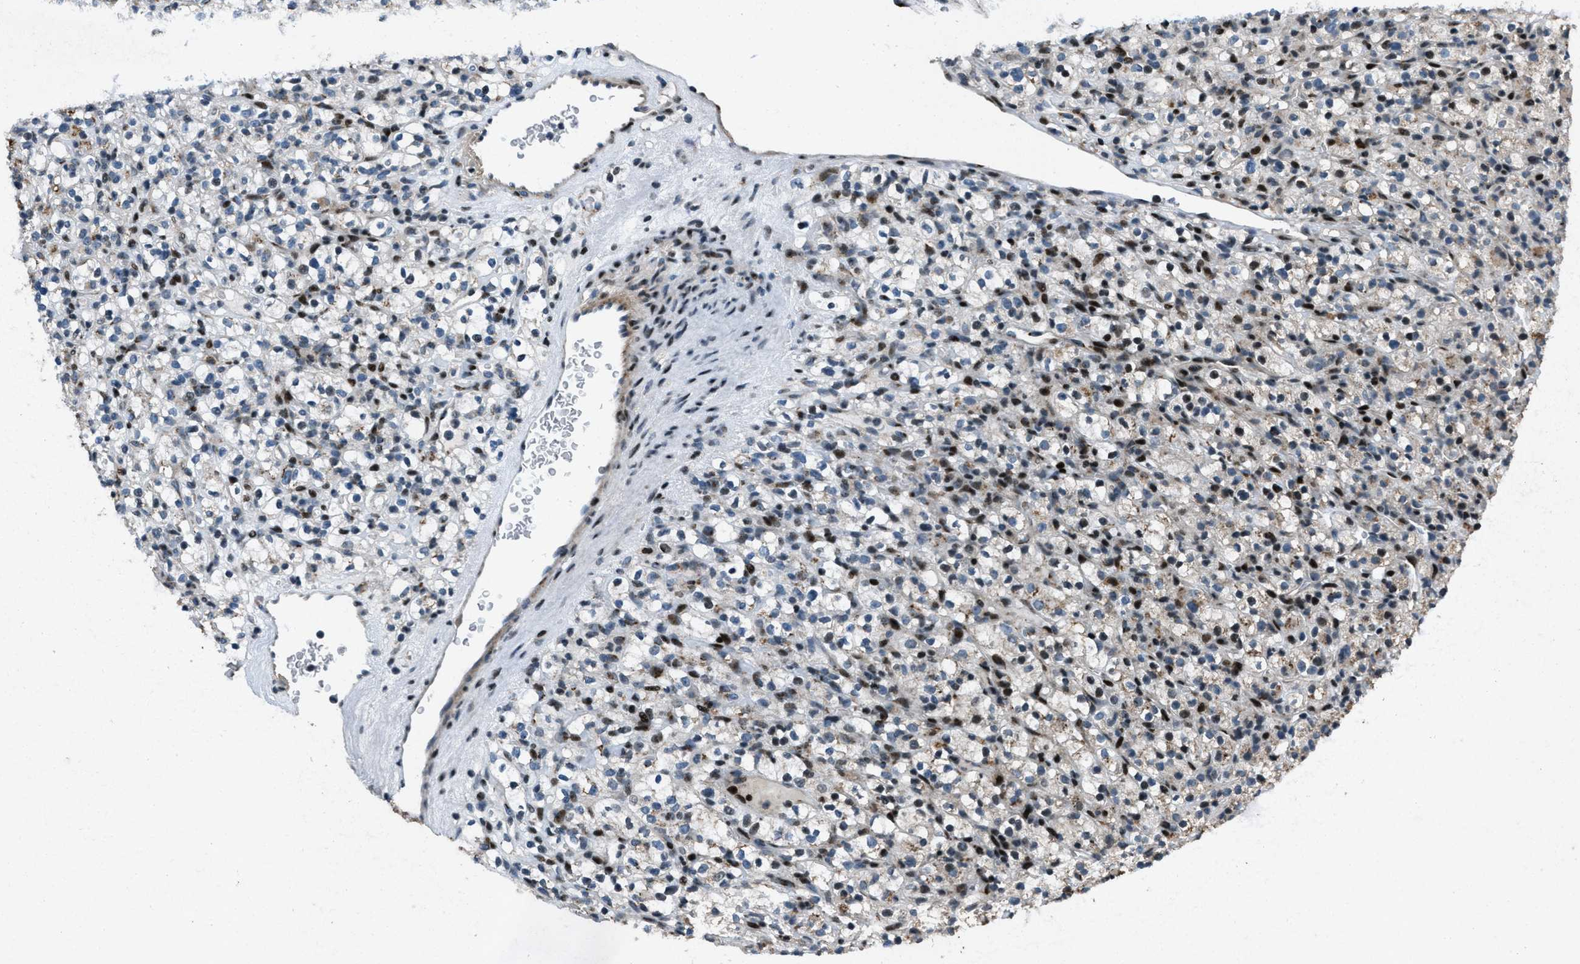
{"staining": {"intensity": "moderate", "quantity": "<25%", "location": "nuclear"}, "tissue": "renal cancer", "cell_type": "Tumor cells", "image_type": "cancer", "snomed": [{"axis": "morphology", "description": "Normal tissue, NOS"}, {"axis": "morphology", "description": "Adenocarcinoma, NOS"}, {"axis": "topography", "description": "Kidney"}], "caption": "Immunohistochemical staining of human adenocarcinoma (renal) reveals low levels of moderate nuclear protein positivity in about <25% of tumor cells. The staining was performed using DAB (3,3'-diaminobenzidine) to visualize the protein expression in brown, while the nuclei were stained in blue with hematoxylin (Magnification: 20x).", "gene": "GPC6", "patient": {"sex": "female", "age": 72}}